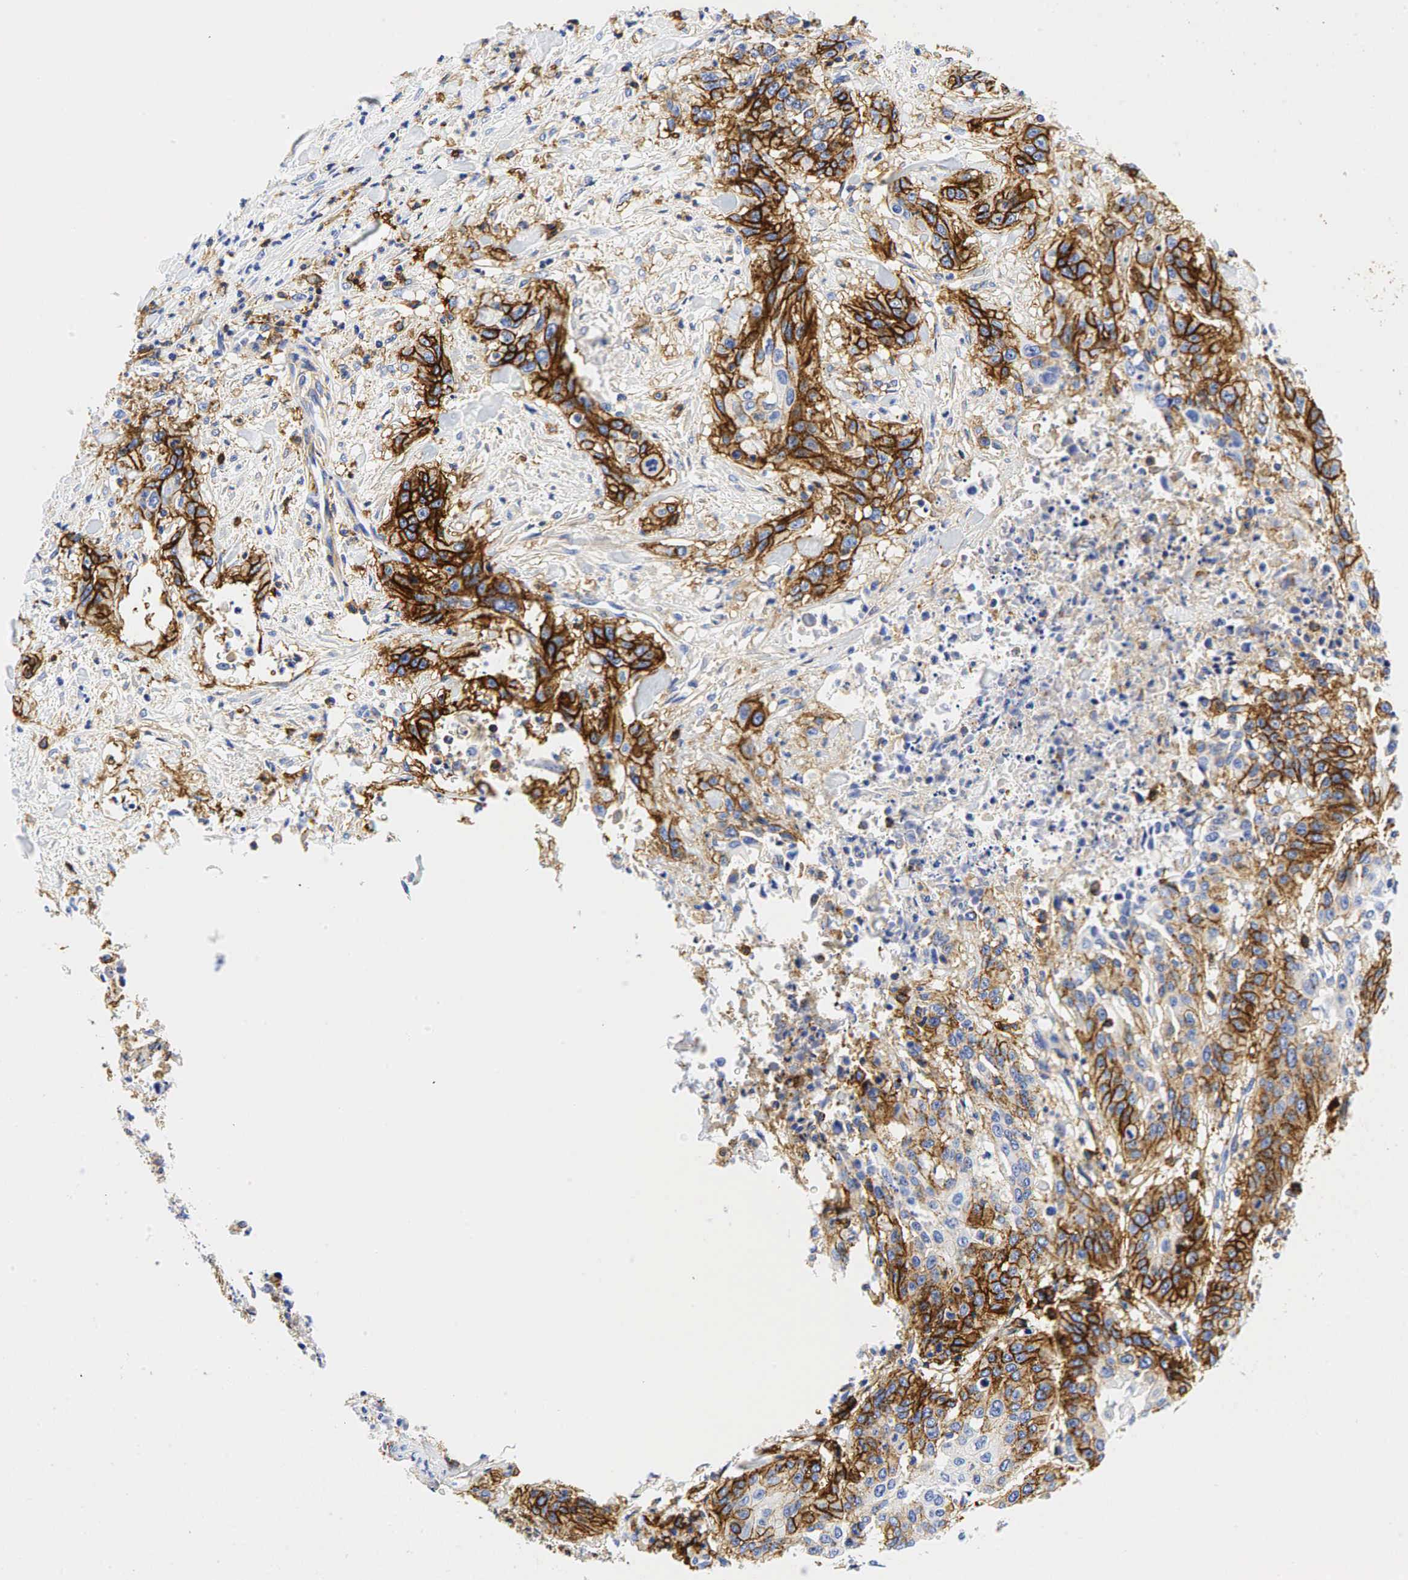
{"staining": {"intensity": "strong", "quantity": ">75%", "location": "cytoplasmic/membranous"}, "tissue": "cervical cancer", "cell_type": "Tumor cells", "image_type": "cancer", "snomed": [{"axis": "morphology", "description": "Squamous cell carcinoma, NOS"}, {"axis": "topography", "description": "Cervix"}], "caption": "This image reveals cervical squamous cell carcinoma stained with immunohistochemistry (IHC) to label a protein in brown. The cytoplasmic/membranous of tumor cells show strong positivity for the protein. Nuclei are counter-stained blue.", "gene": "CD44", "patient": {"sex": "female", "age": 41}}